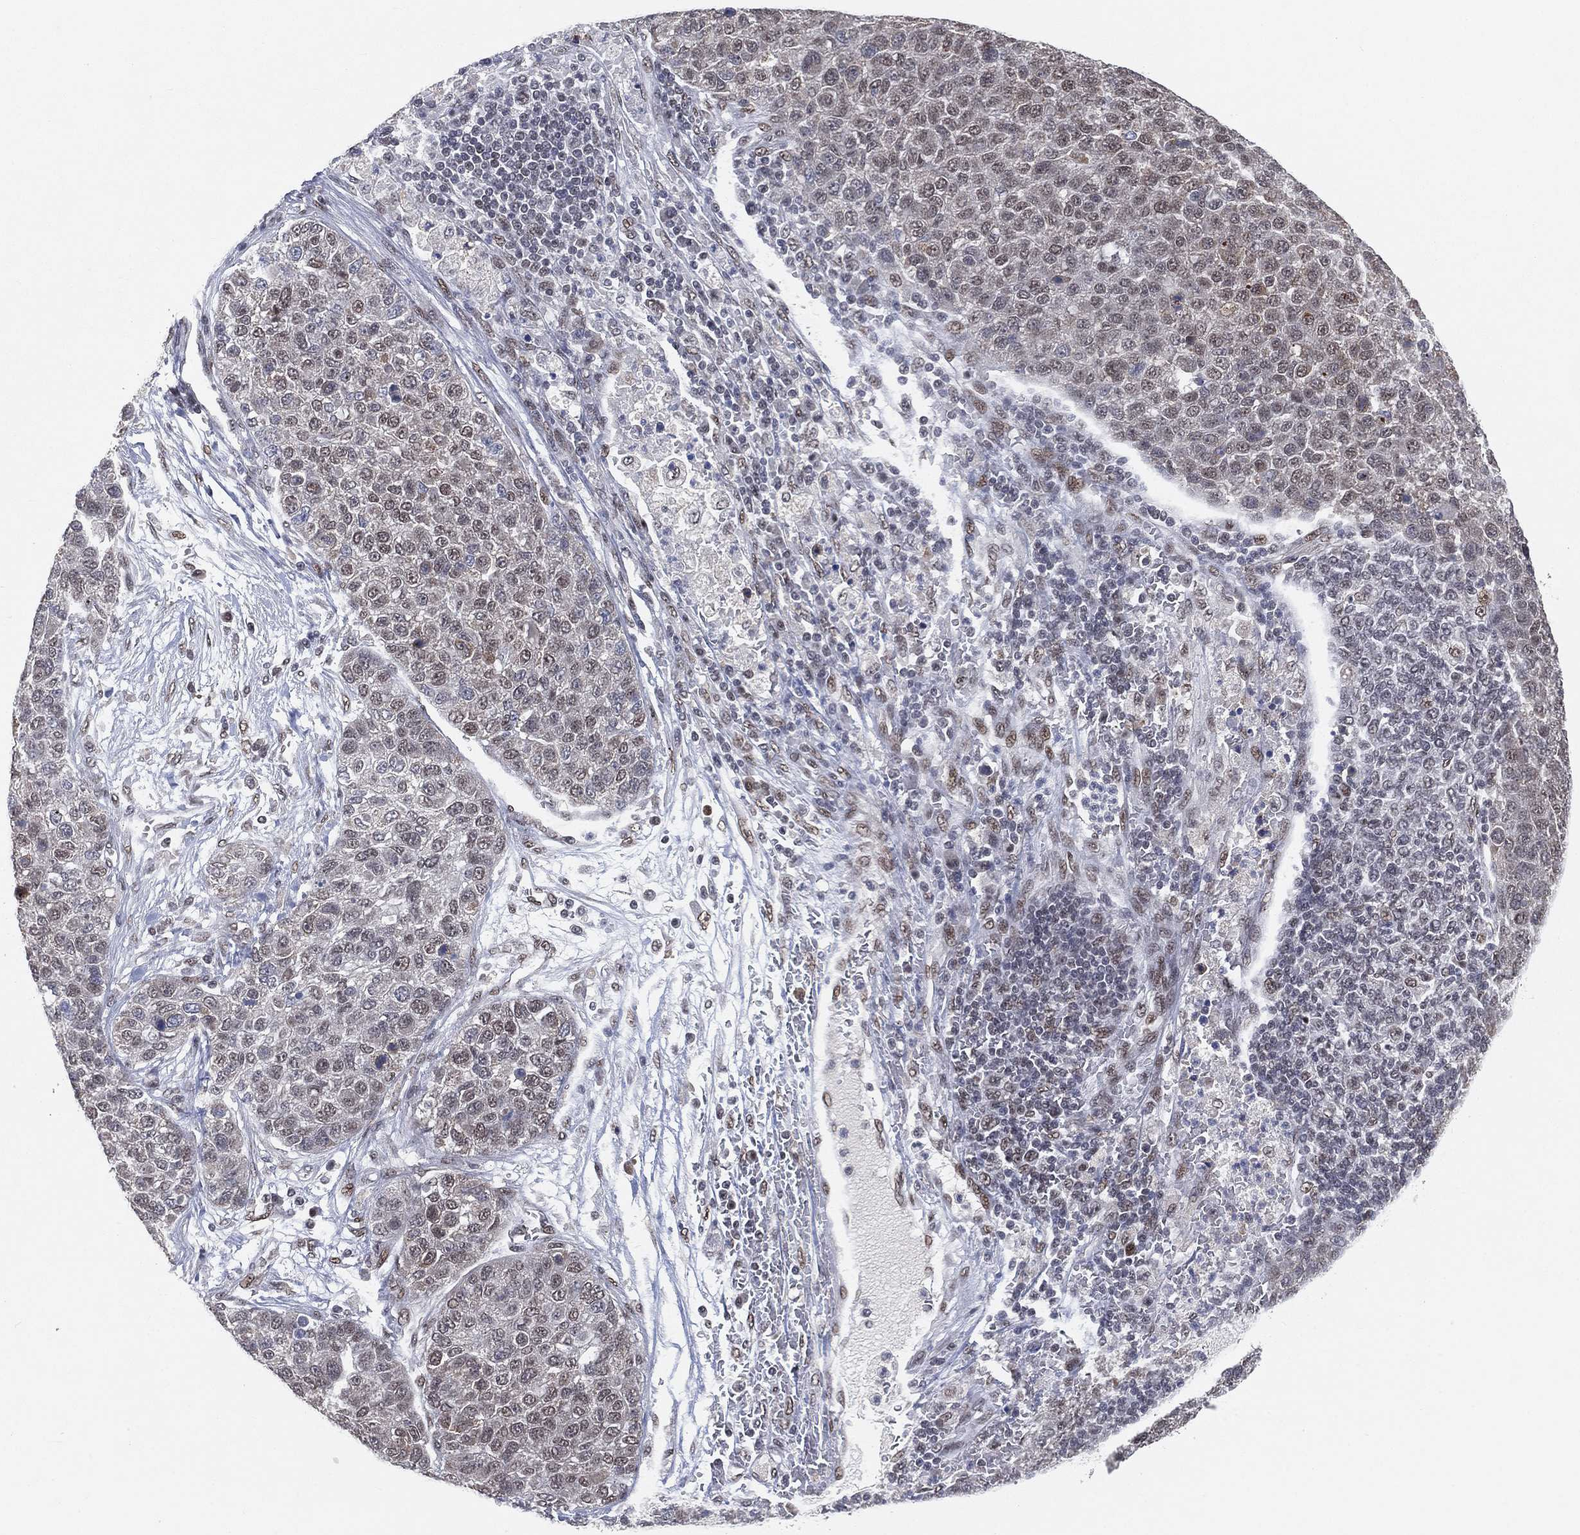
{"staining": {"intensity": "weak", "quantity": "<25%", "location": "nuclear"}, "tissue": "pancreatic cancer", "cell_type": "Tumor cells", "image_type": "cancer", "snomed": [{"axis": "morphology", "description": "Adenocarcinoma, NOS"}, {"axis": "topography", "description": "Pancreas"}], "caption": "Tumor cells show no significant positivity in pancreatic cancer.", "gene": "YLPM1", "patient": {"sex": "female", "age": 61}}